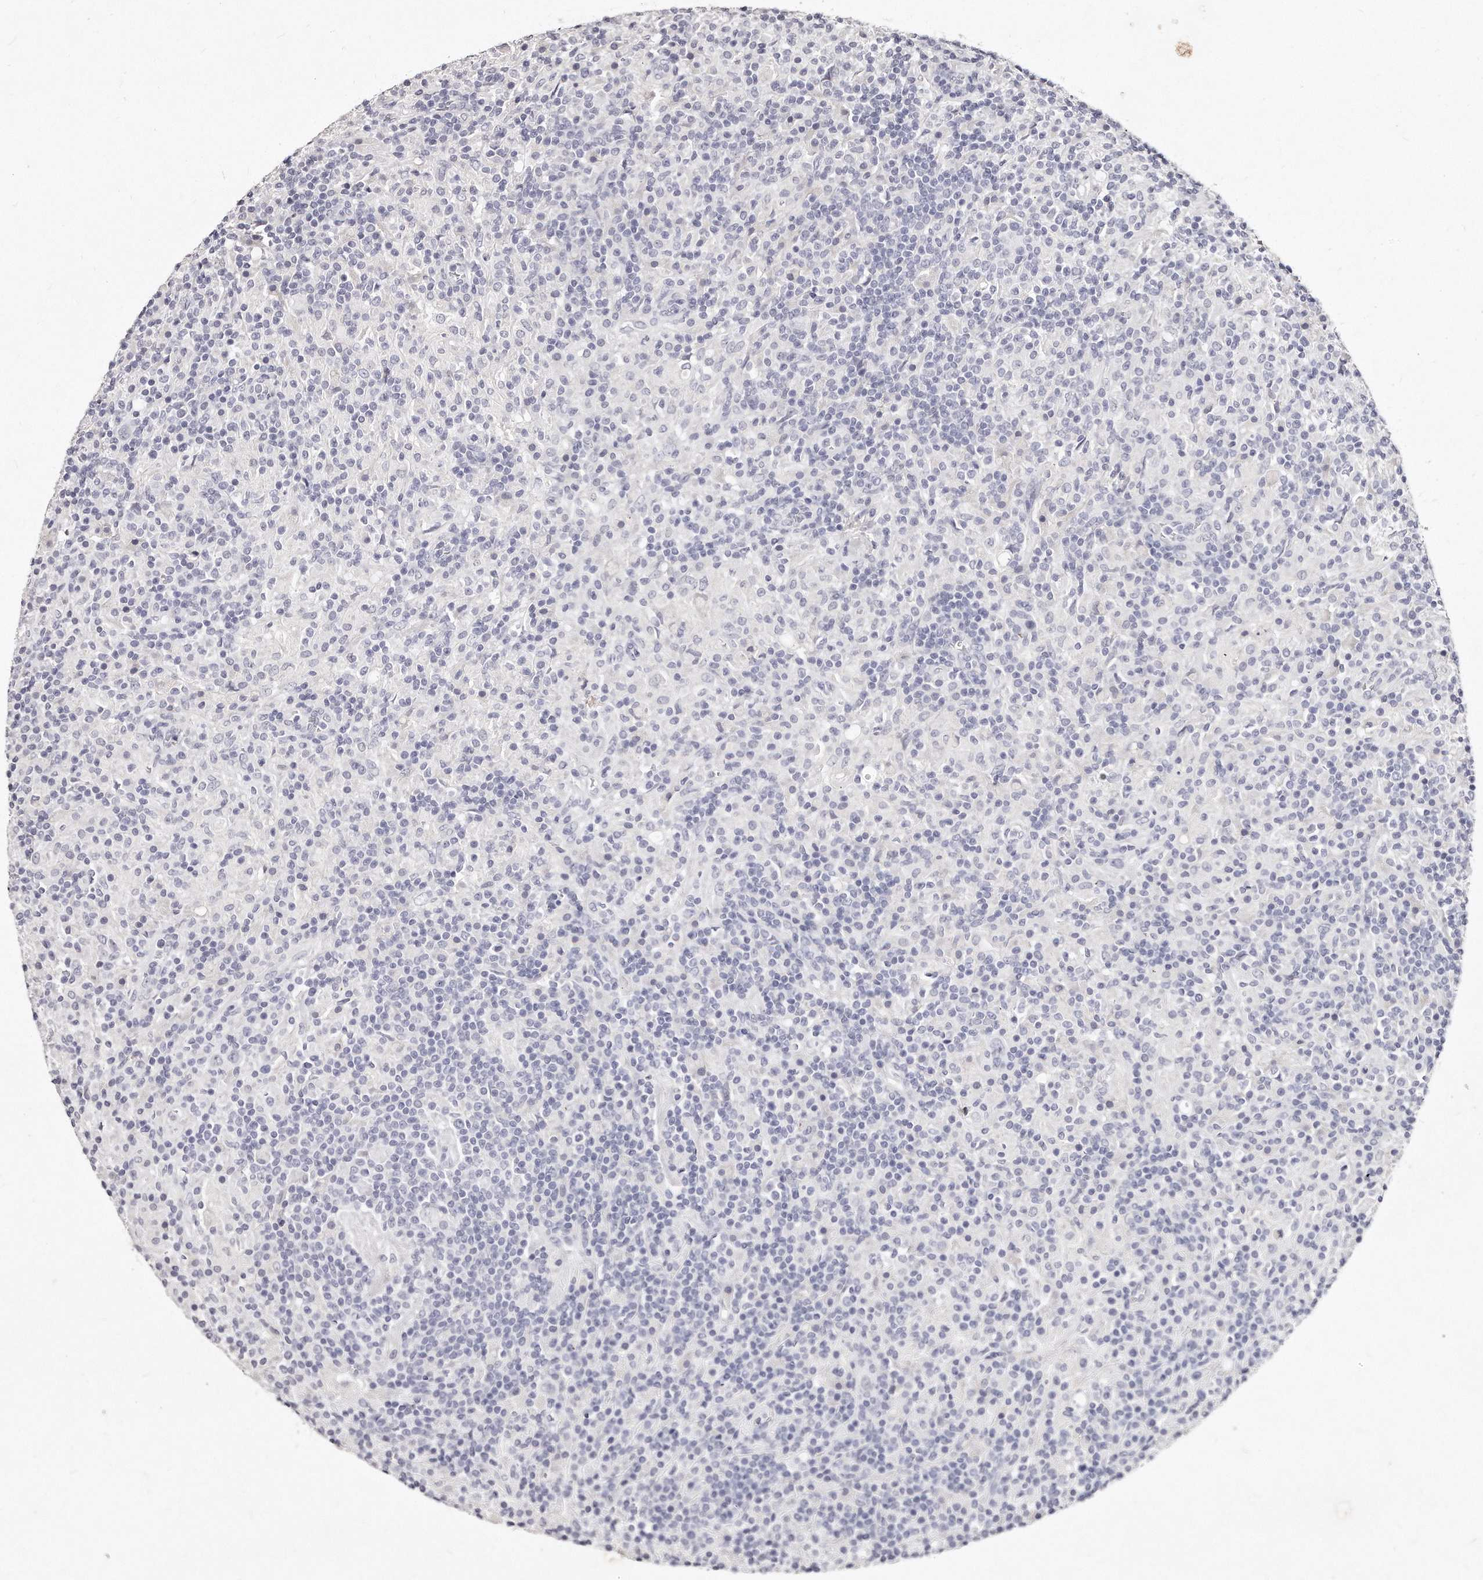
{"staining": {"intensity": "negative", "quantity": "none", "location": "none"}, "tissue": "lymphoma", "cell_type": "Tumor cells", "image_type": "cancer", "snomed": [{"axis": "morphology", "description": "Hodgkin's disease, NOS"}, {"axis": "topography", "description": "Lymph node"}], "caption": "High power microscopy micrograph of an IHC photomicrograph of Hodgkin's disease, revealing no significant staining in tumor cells.", "gene": "GDA", "patient": {"sex": "male", "age": 70}}